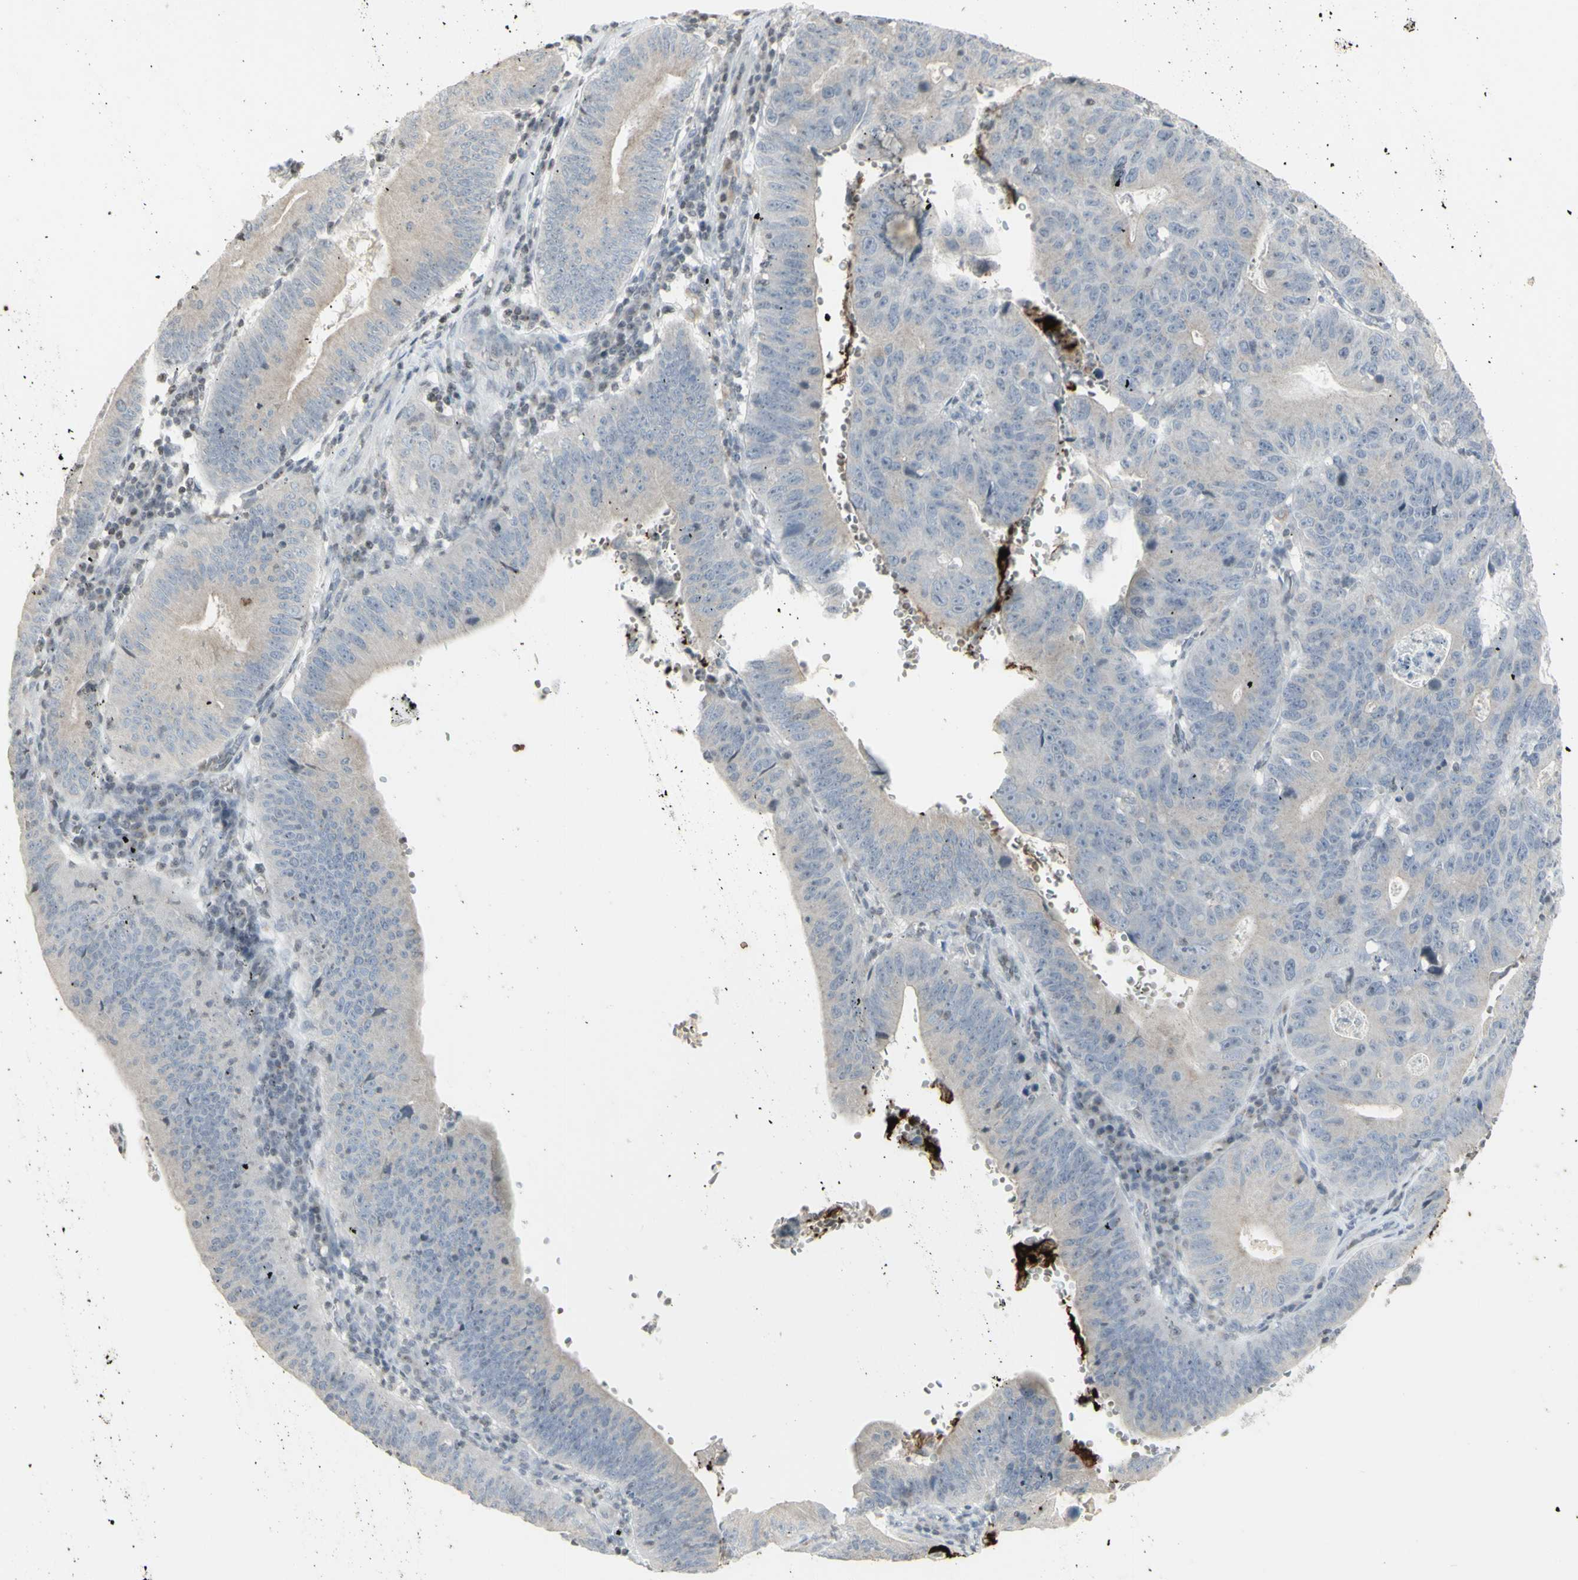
{"staining": {"intensity": "negative", "quantity": "none", "location": "none"}, "tissue": "stomach cancer", "cell_type": "Tumor cells", "image_type": "cancer", "snomed": [{"axis": "morphology", "description": "Adenocarcinoma, NOS"}, {"axis": "topography", "description": "Stomach"}], "caption": "This is a micrograph of immunohistochemistry (IHC) staining of stomach cancer (adenocarcinoma), which shows no expression in tumor cells.", "gene": "MUC5AC", "patient": {"sex": "male", "age": 59}}